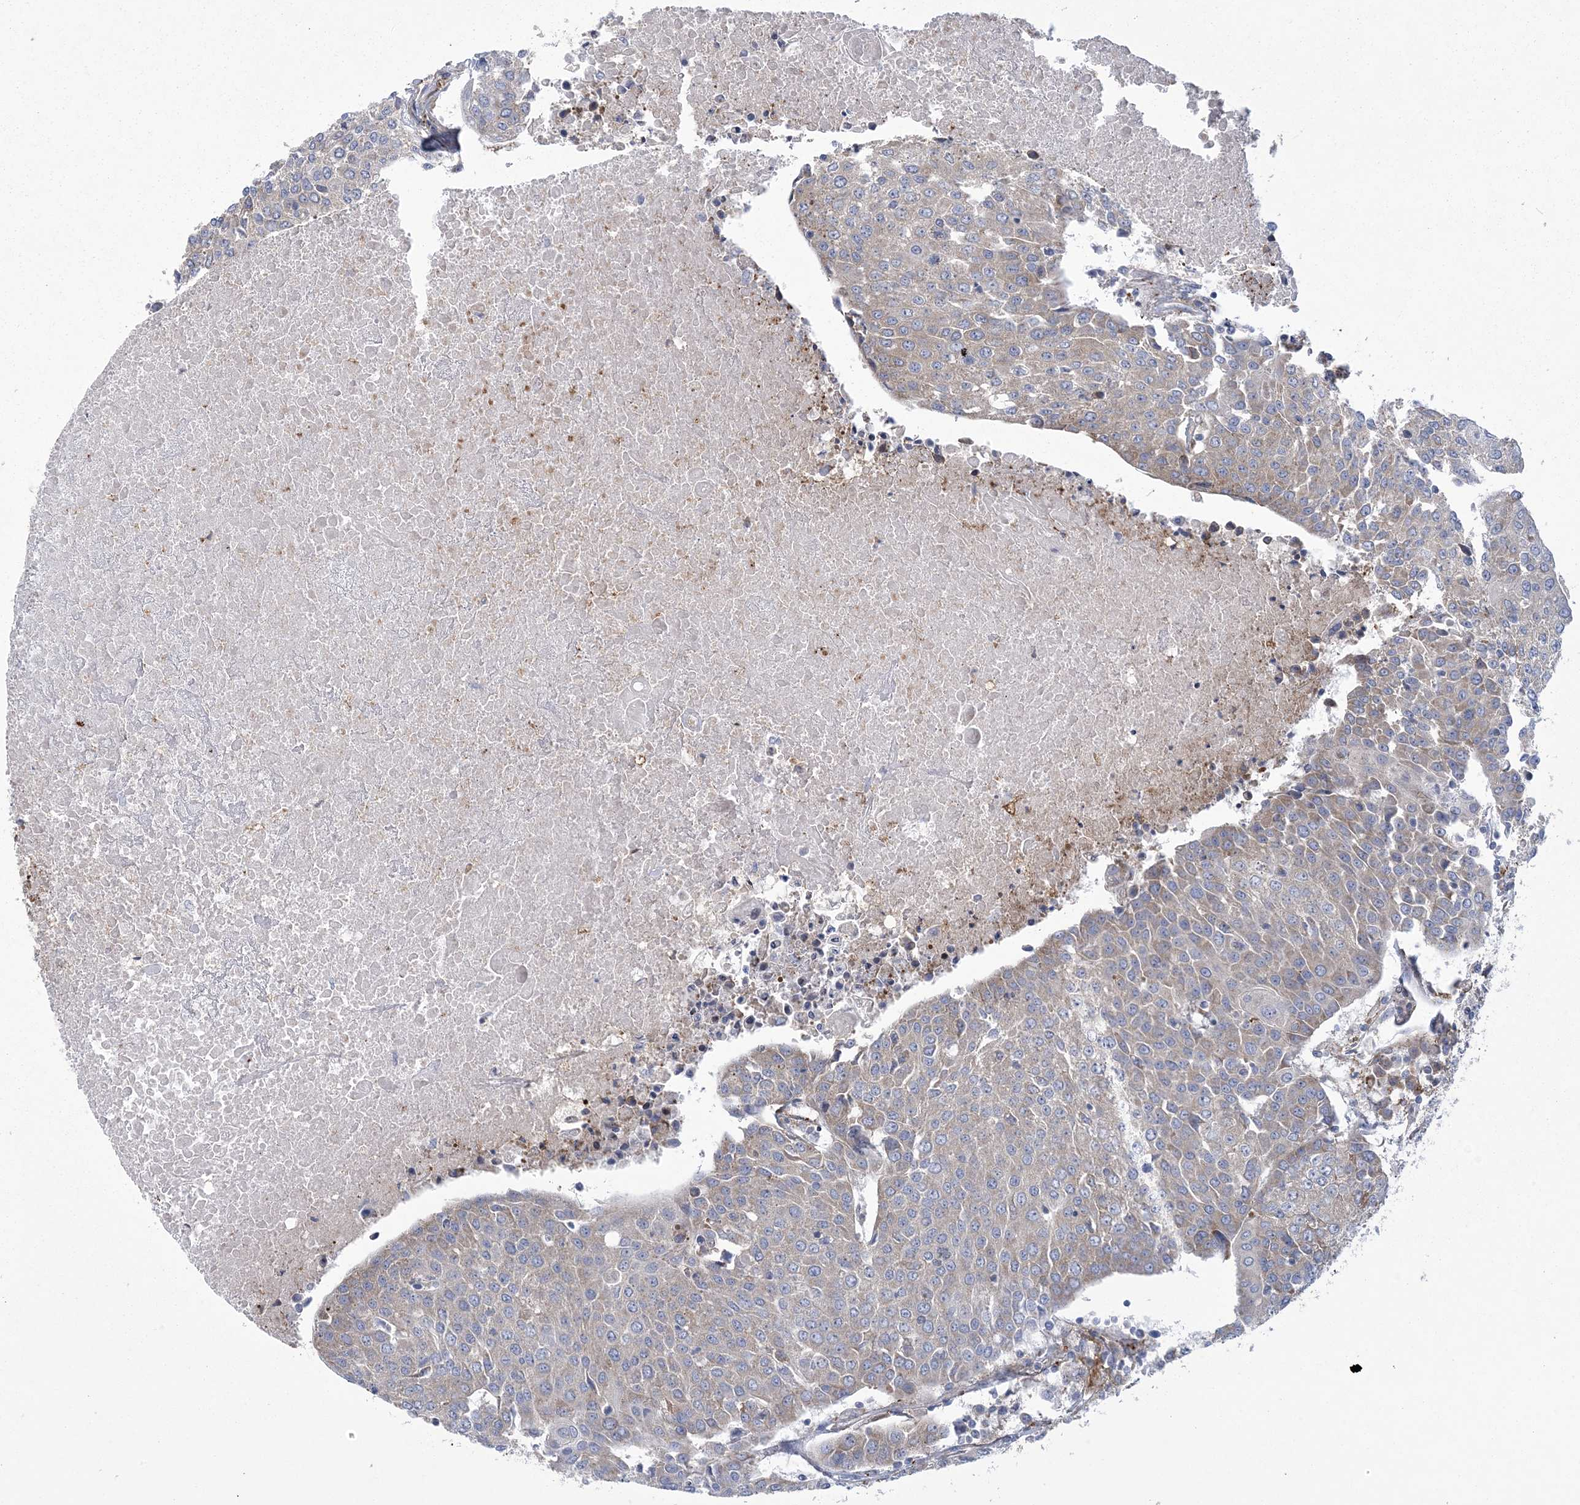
{"staining": {"intensity": "weak", "quantity": "25%-75%", "location": "cytoplasmic/membranous"}, "tissue": "urothelial cancer", "cell_type": "Tumor cells", "image_type": "cancer", "snomed": [{"axis": "morphology", "description": "Urothelial carcinoma, High grade"}, {"axis": "topography", "description": "Urinary bladder"}], "caption": "A brown stain highlights weak cytoplasmic/membranous expression of a protein in human urothelial cancer tumor cells.", "gene": "ARSJ", "patient": {"sex": "female", "age": 85}}